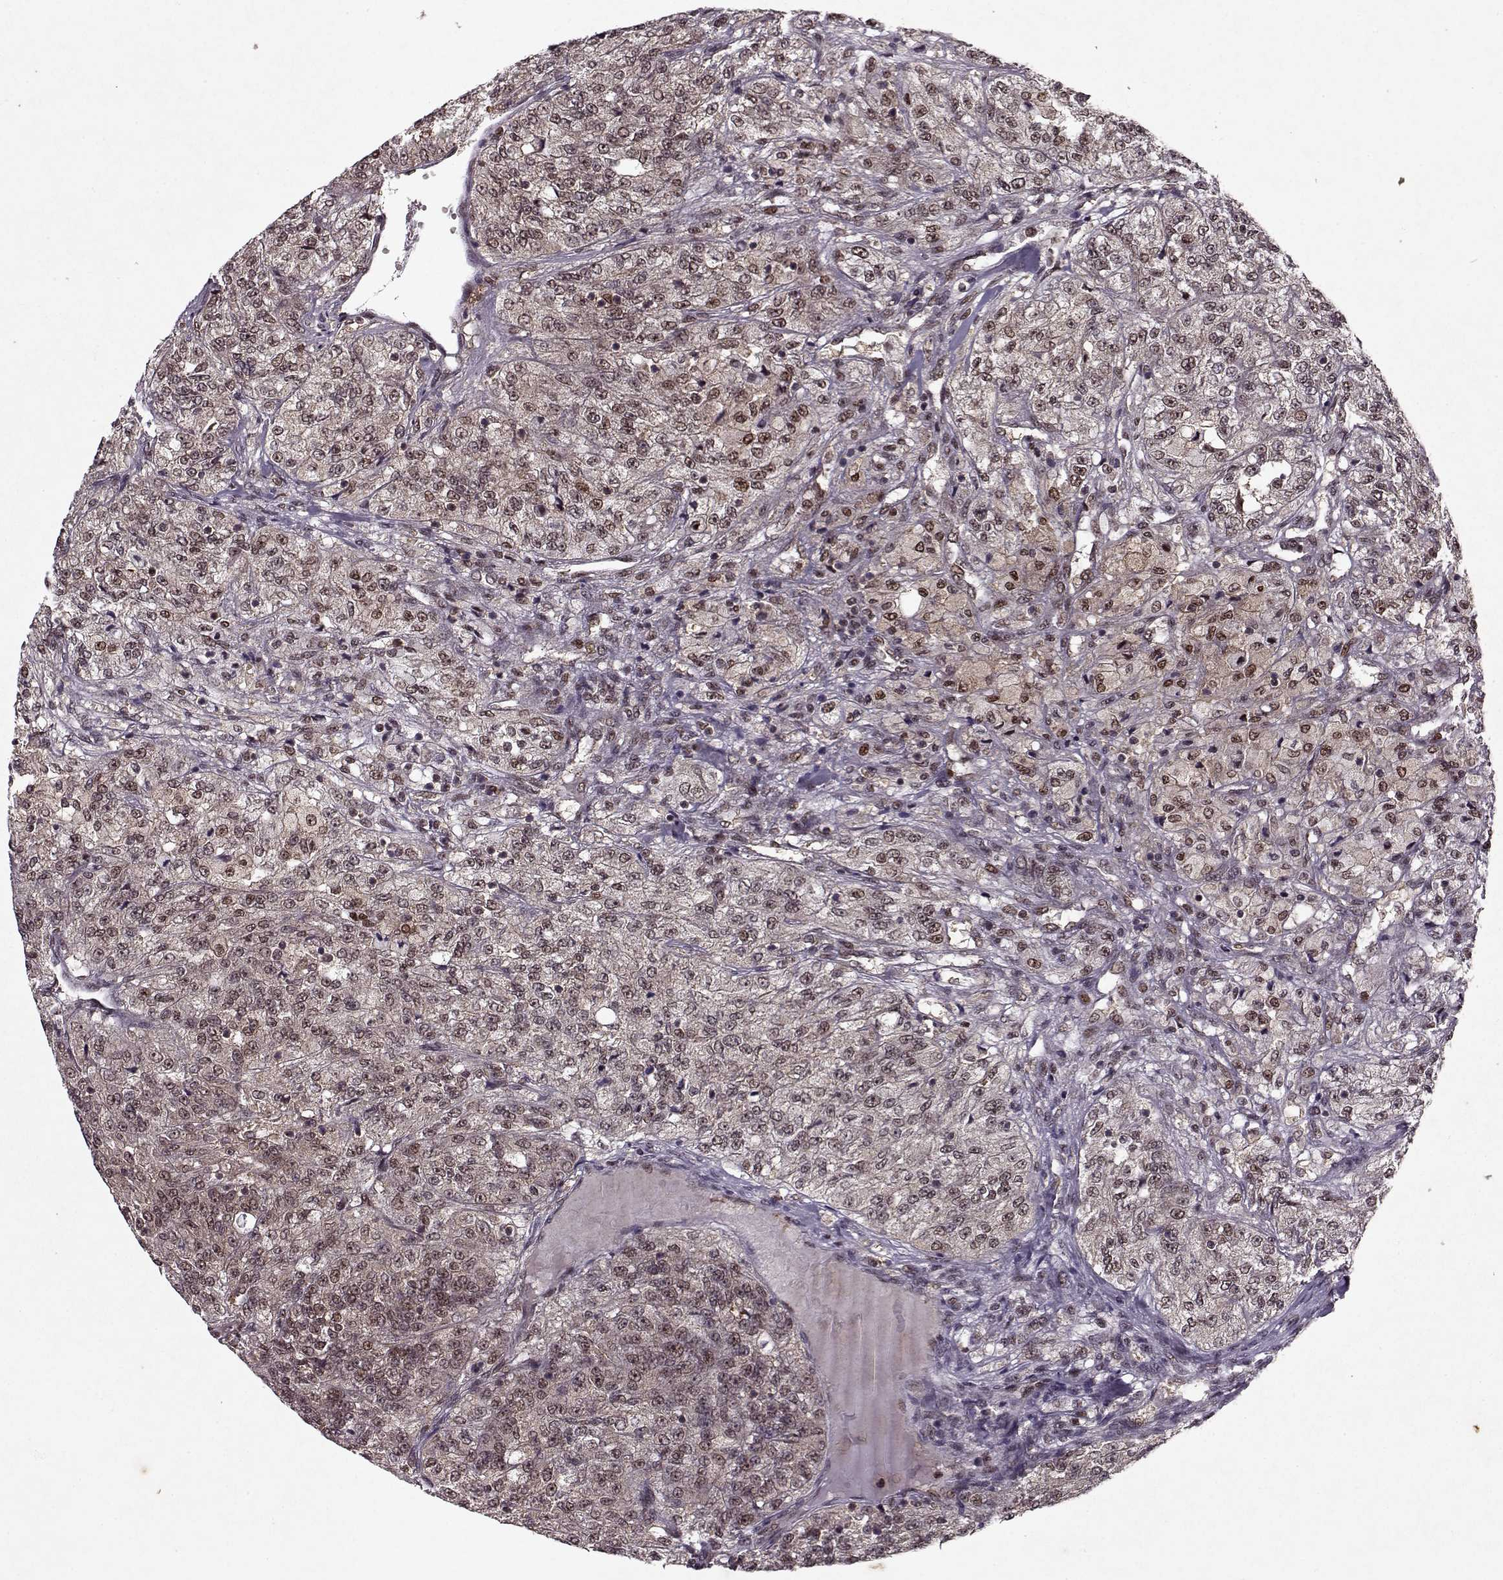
{"staining": {"intensity": "weak", "quantity": ">75%", "location": "cytoplasmic/membranous,nuclear"}, "tissue": "renal cancer", "cell_type": "Tumor cells", "image_type": "cancer", "snomed": [{"axis": "morphology", "description": "Adenocarcinoma, NOS"}, {"axis": "topography", "description": "Kidney"}], "caption": "A photomicrograph of human renal adenocarcinoma stained for a protein shows weak cytoplasmic/membranous and nuclear brown staining in tumor cells. Immunohistochemistry (ihc) stains the protein in brown and the nuclei are stained blue.", "gene": "PSMA7", "patient": {"sex": "female", "age": 63}}